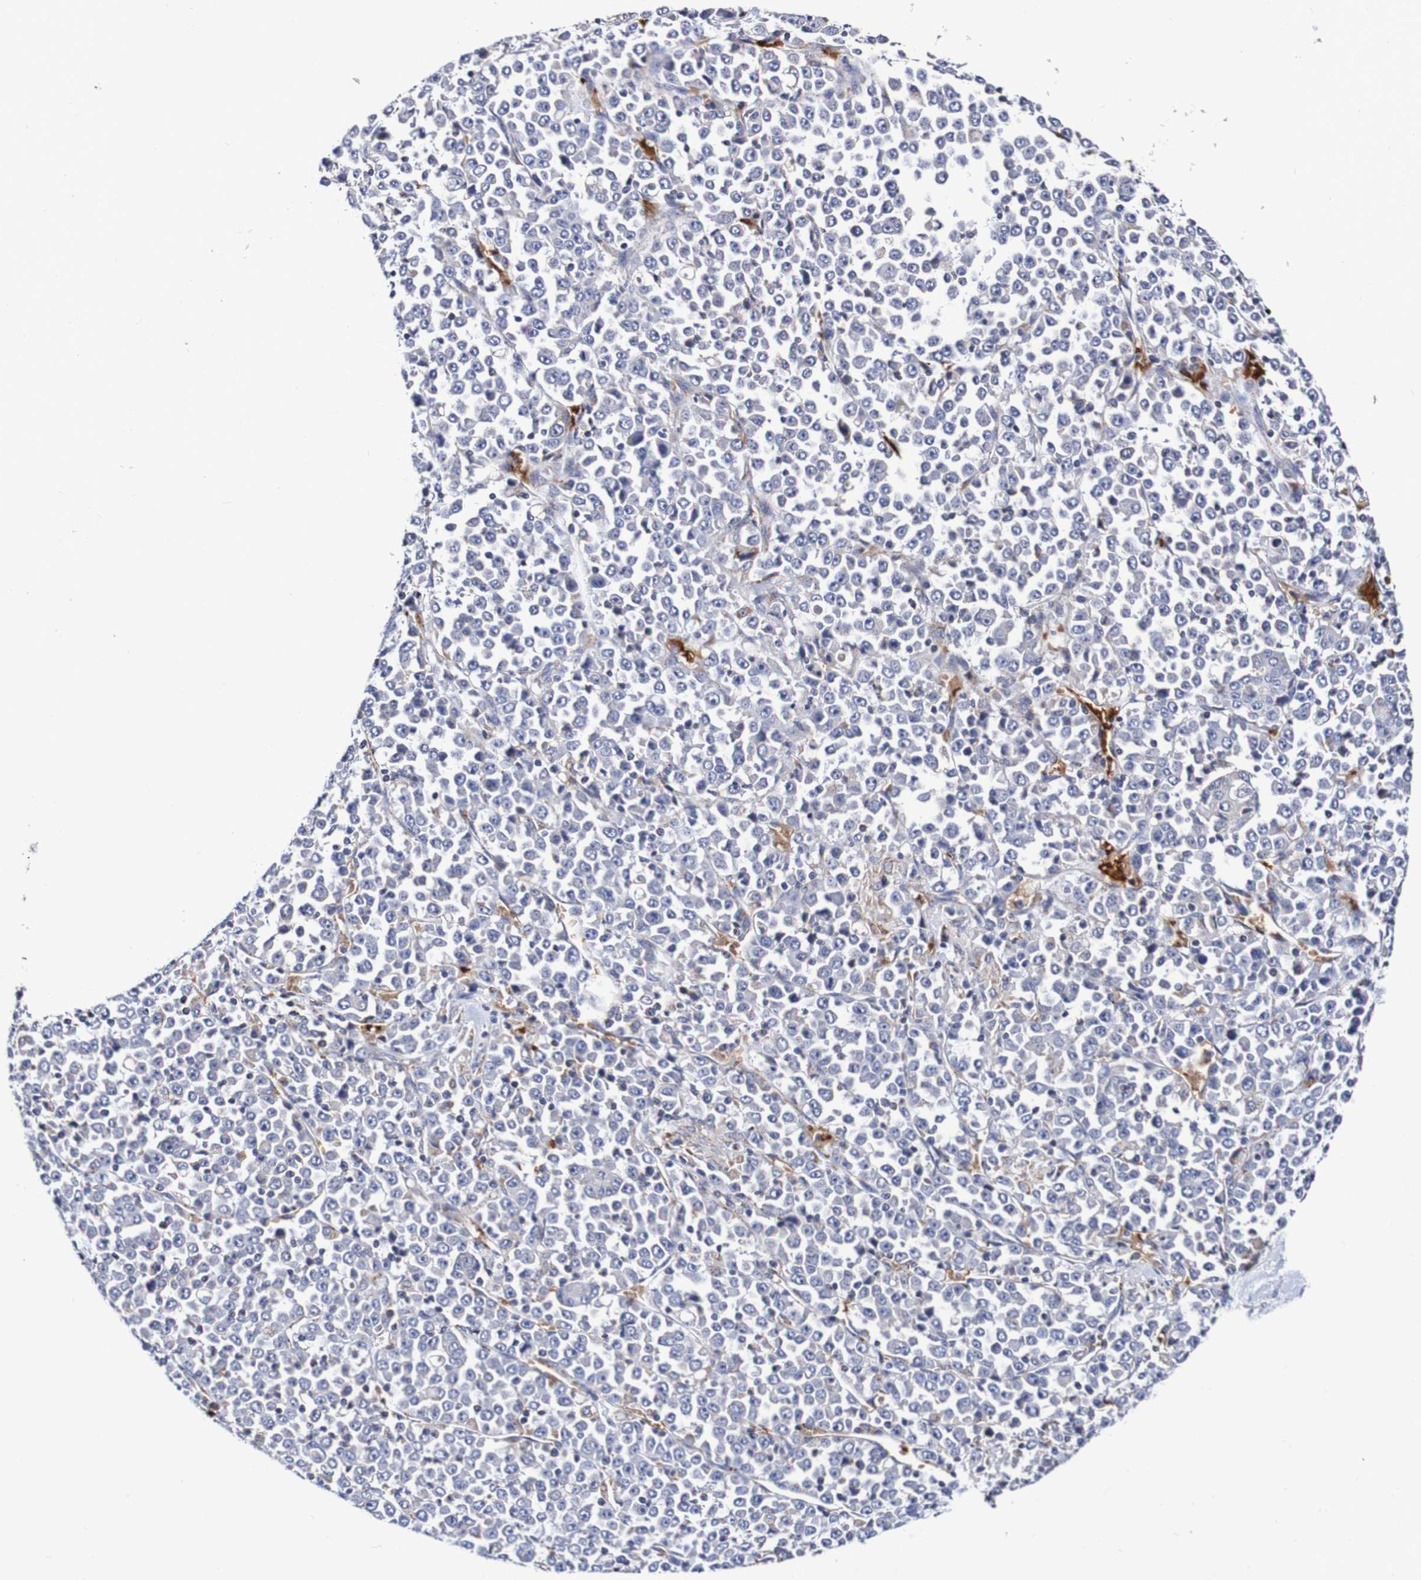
{"staining": {"intensity": "negative", "quantity": "none", "location": "none"}, "tissue": "stomach cancer", "cell_type": "Tumor cells", "image_type": "cancer", "snomed": [{"axis": "morphology", "description": "Normal tissue, NOS"}, {"axis": "morphology", "description": "Adenocarcinoma, NOS"}, {"axis": "topography", "description": "Stomach, upper"}, {"axis": "topography", "description": "Stomach"}], "caption": "IHC histopathology image of neoplastic tissue: human stomach adenocarcinoma stained with DAB (3,3'-diaminobenzidine) reveals no significant protein positivity in tumor cells.", "gene": "WNT4", "patient": {"sex": "male", "age": 59}}